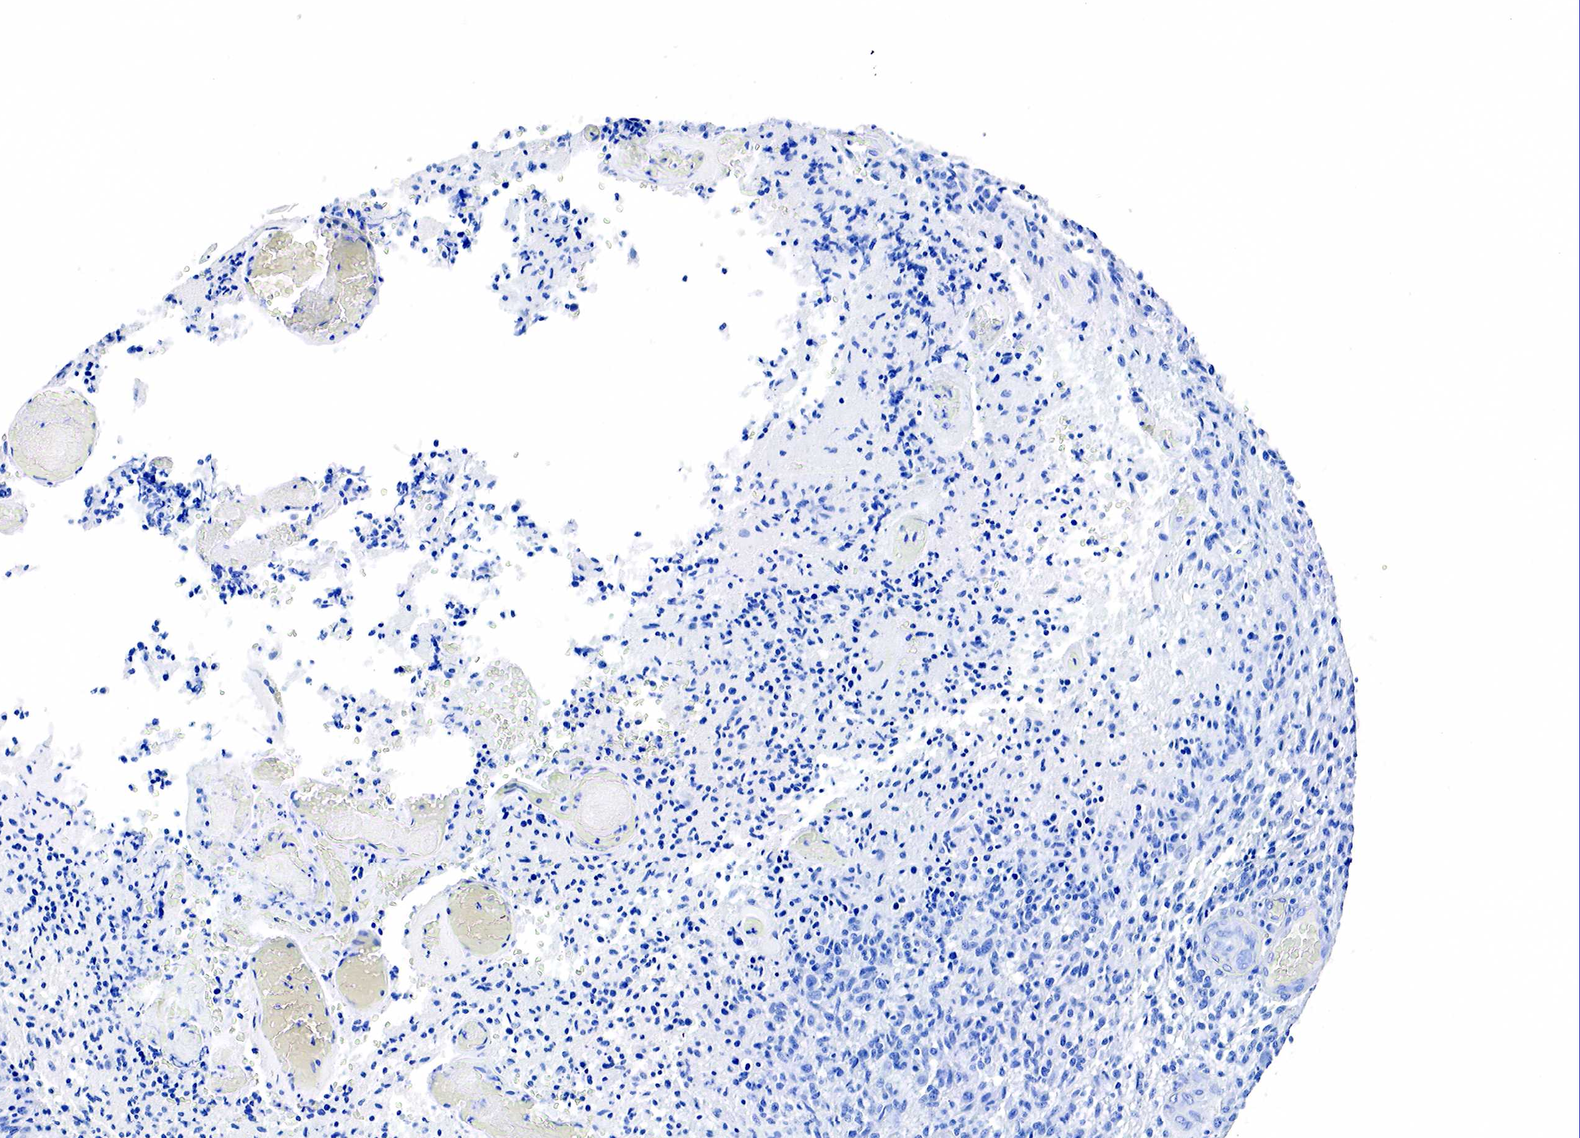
{"staining": {"intensity": "negative", "quantity": "none", "location": "none"}, "tissue": "glioma", "cell_type": "Tumor cells", "image_type": "cancer", "snomed": [{"axis": "morphology", "description": "Glioma, malignant, High grade"}, {"axis": "topography", "description": "Brain"}], "caption": "An image of glioma stained for a protein demonstrates no brown staining in tumor cells.", "gene": "ACP3", "patient": {"sex": "male", "age": 36}}